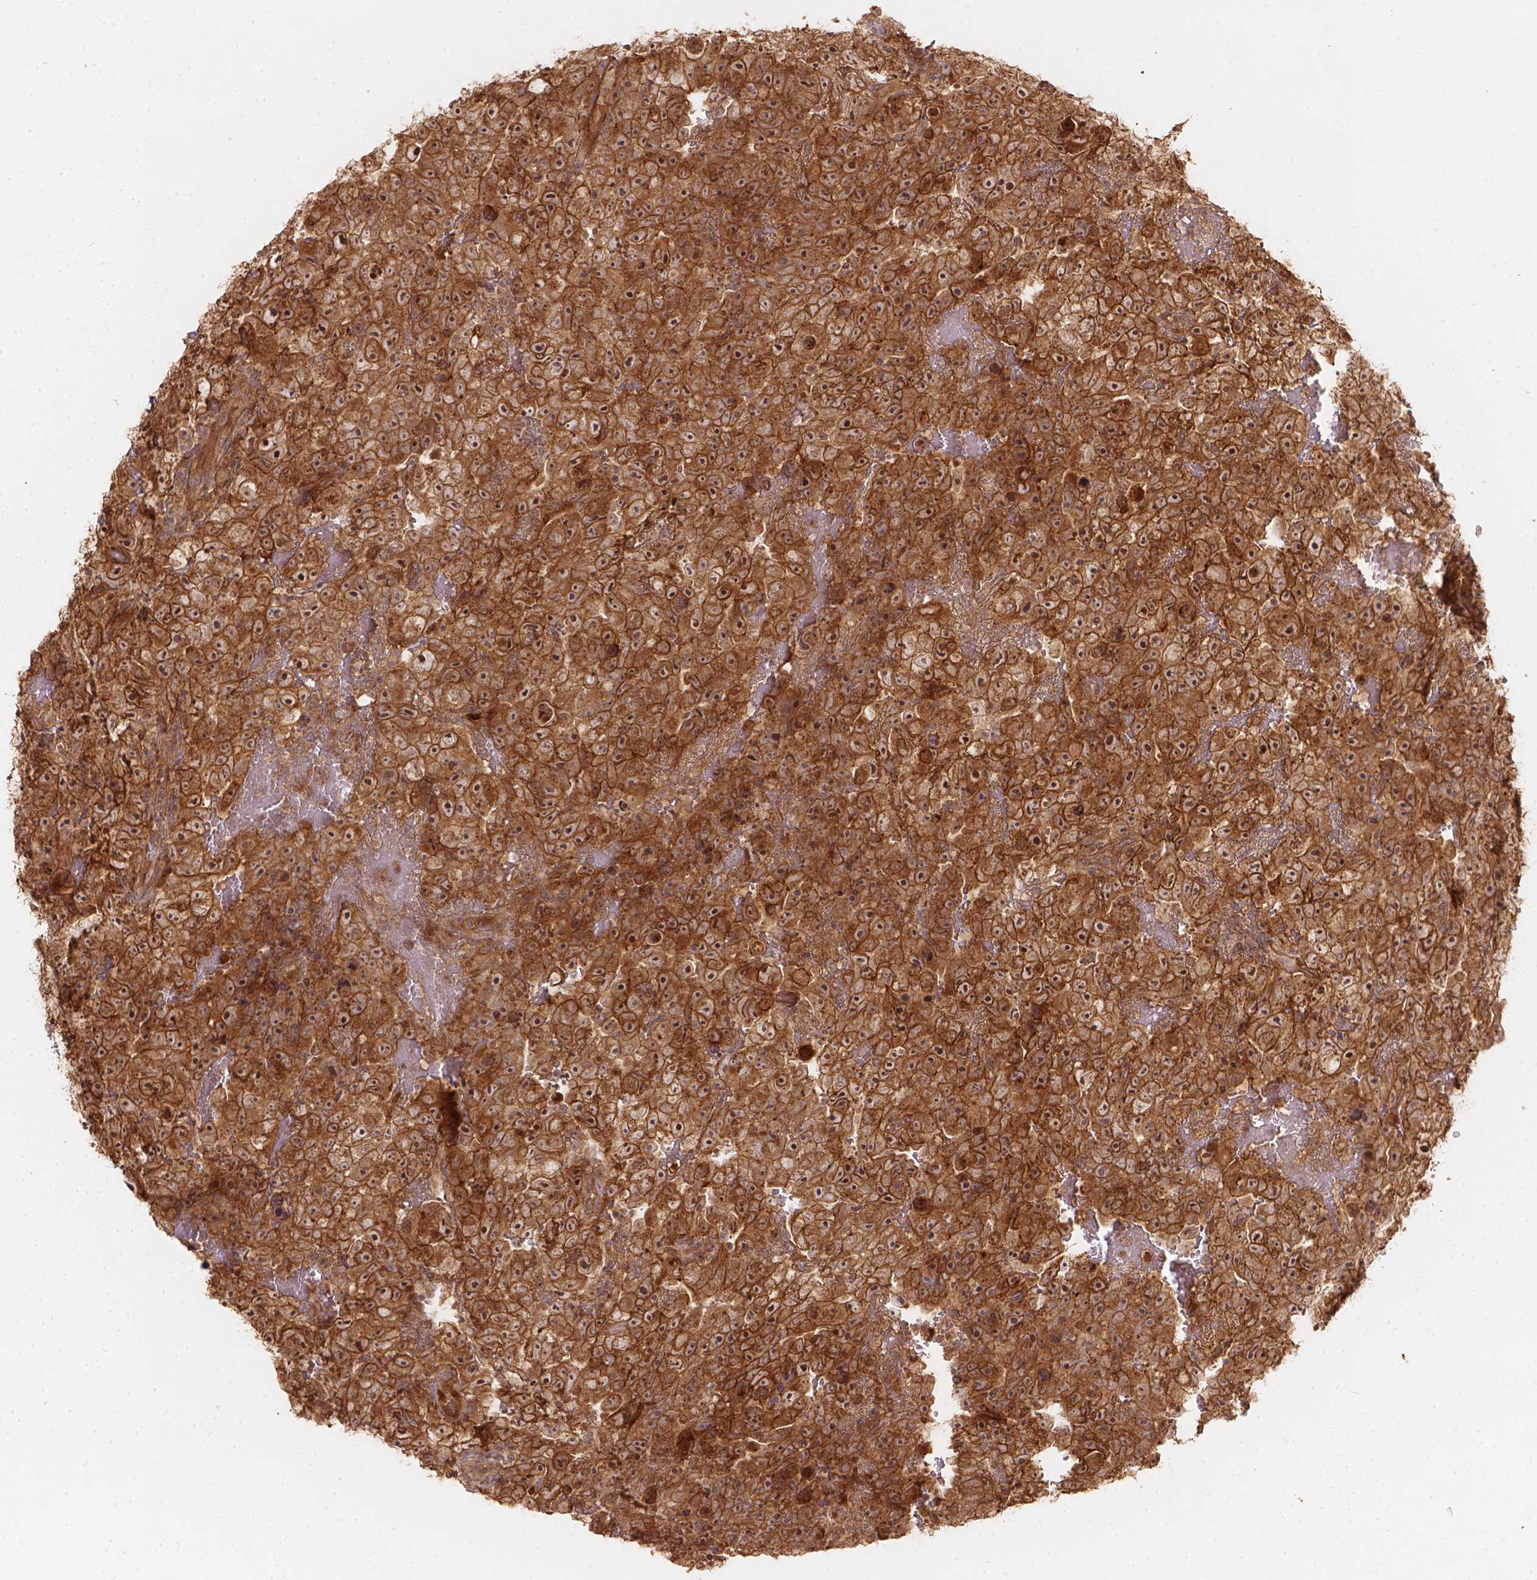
{"staining": {"intensity": "strong", "quantity": ">75%", "location": "cytoplasmic/membranous"}, "tissue": "testis cancer", "cell_type": "Tumor cells", "image_type": "cancer", "snomed": [{"axis": "morphology", "description": "Normal tissue, NOS"}, {"axis": "morphology", "description": "Carcinoma, Embryonal, NOS"}, {"axis": "topography", "description": "Testis"}, {"axis": "topography", "description": "Epididymis"}], "caption": "Testis cancer (embryonal carcinoma) stained for a protein displays strong cytoplasmic/membranous positivity in tumor cells. The staining was performed using DAB to visualize the protein expression in brown, while the nuclei were stained in blue with hematoxylin (Magnification: 20x).", "gene": "XPR1", "patient": {"sex": "male", "age": 24}}